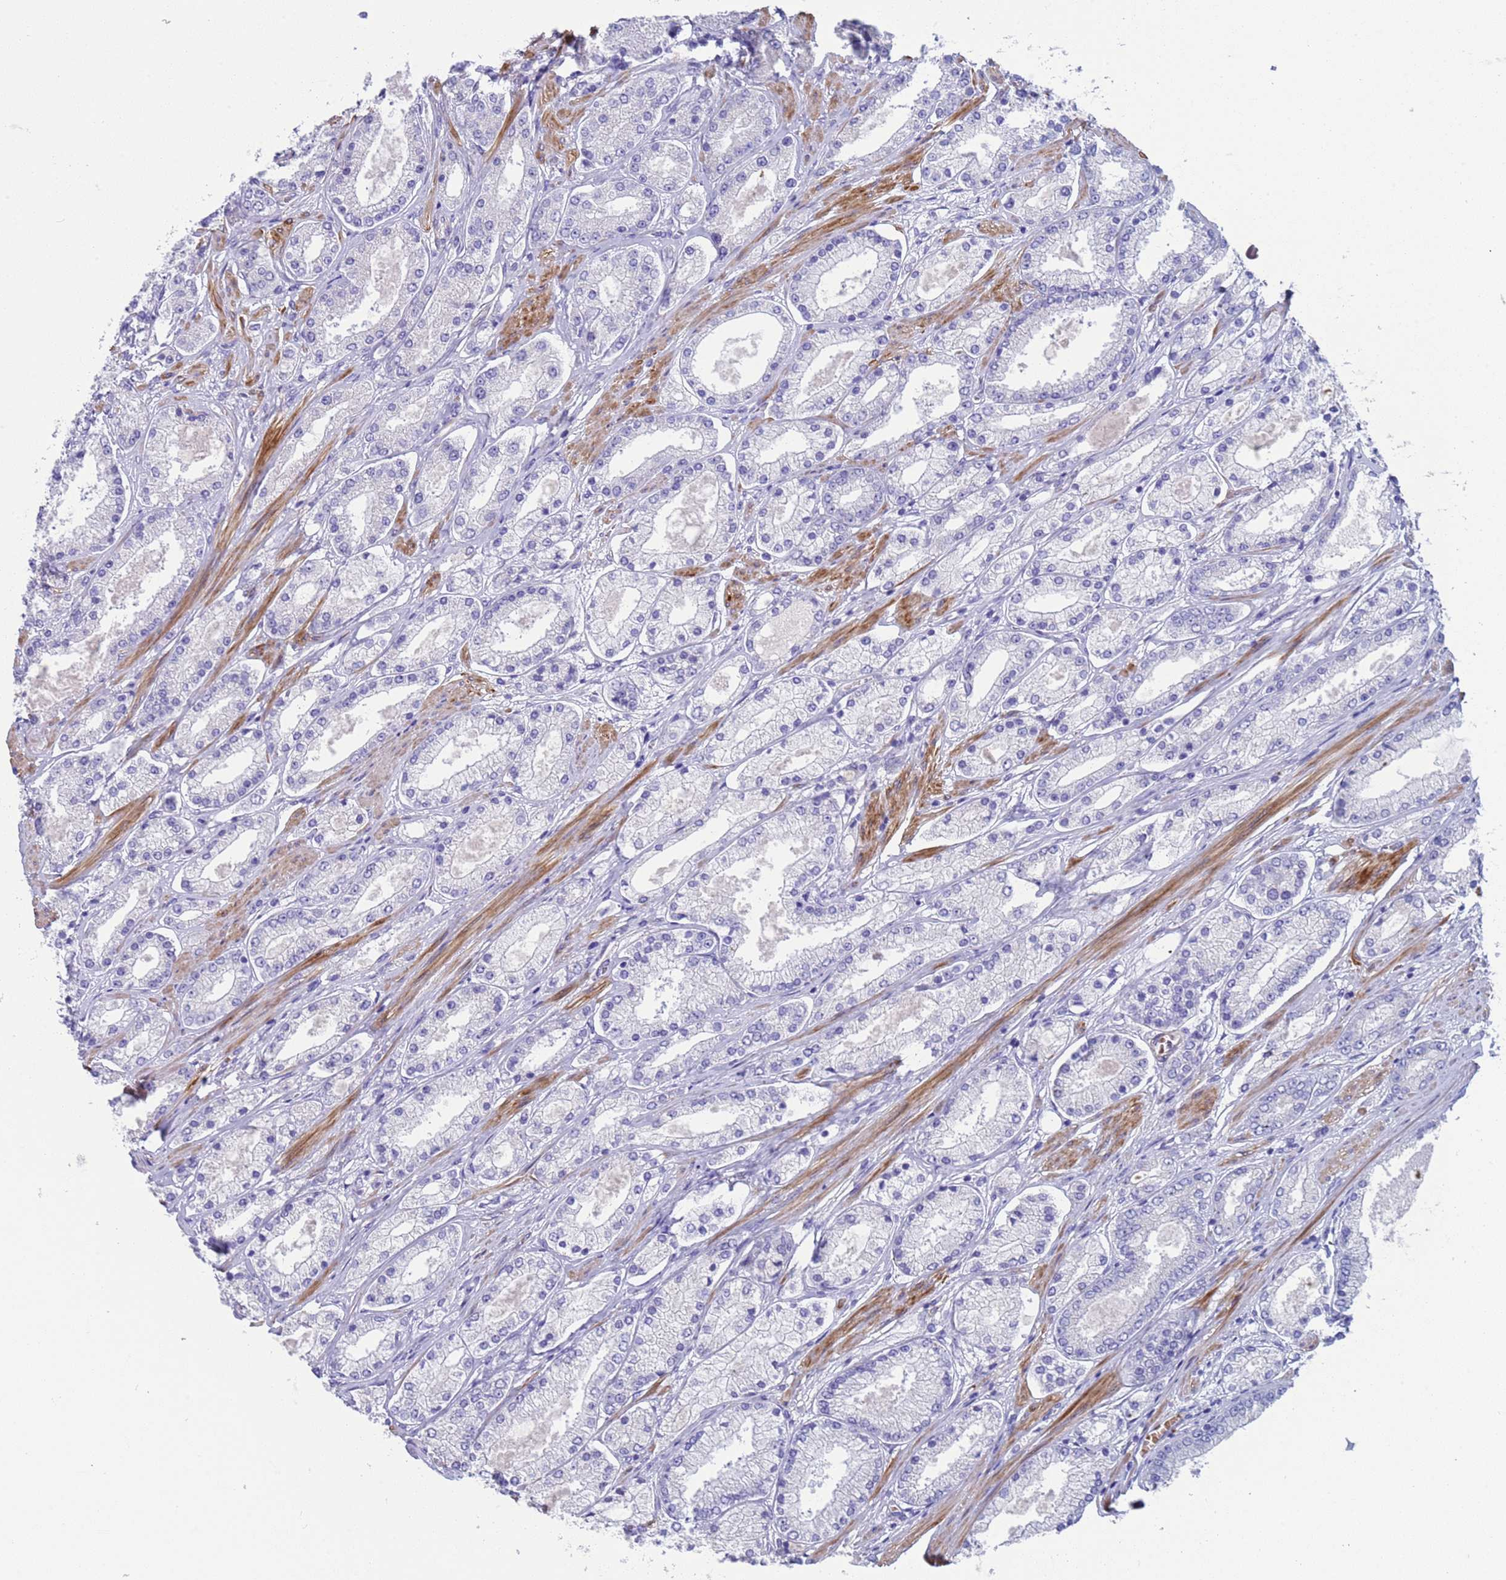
{"staining": {"intensity": "negative", "quantity": "none", "location": "none"}, "tissue": "prostate cancer", "cell_type": "Tumor cells", "image_type": "cancer", "snomed": [{"axis": "morphology", "description": "Adenocarcinoma, High grade"}, {"axis": "topography", "description": "Prostate"}], "caption": "Prostate cancer was stained to show a protein in brown. There is no significant staining in tumor cells.", "gene": "KBTBD3", "patient": {"sex": "male", "age": 69}}